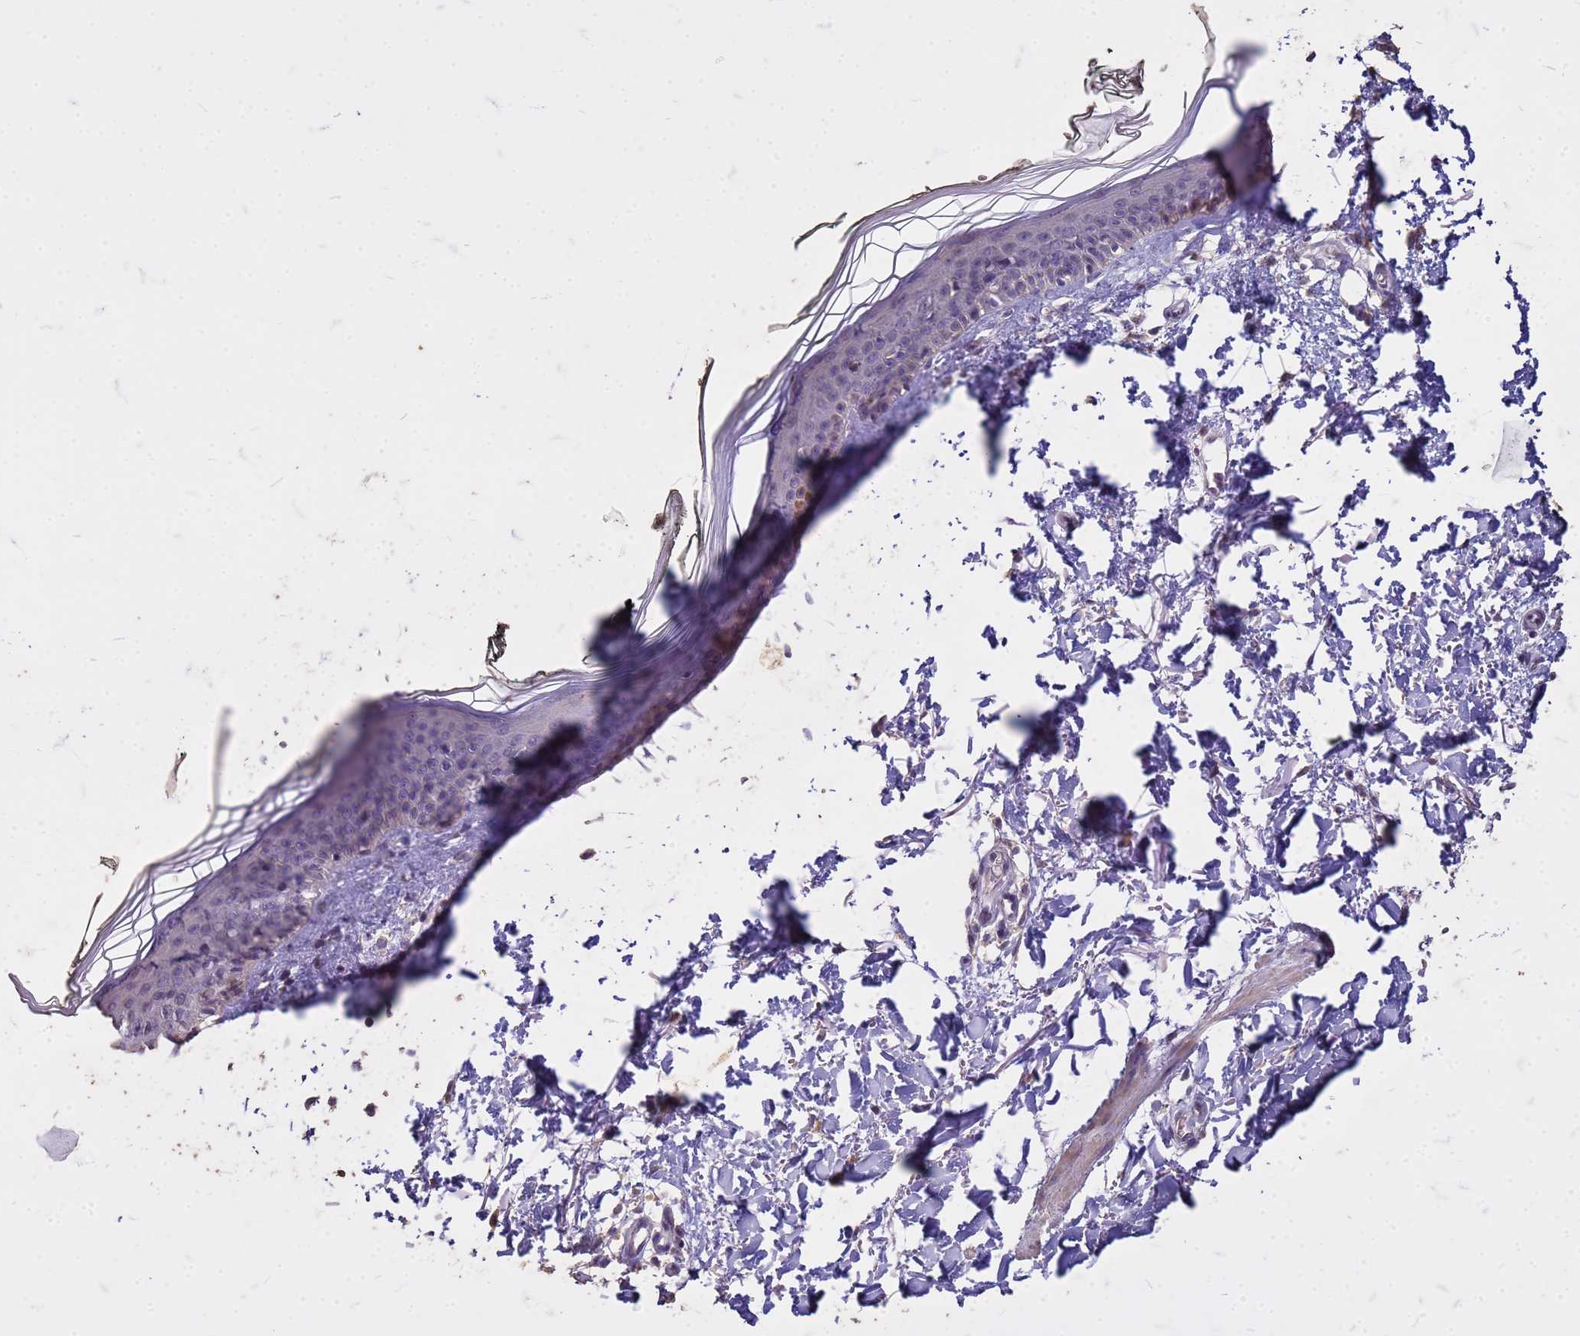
{"staining": {"intensity": "negative", "quantity": "none", "location": "none"}, "tissue": "skin", "cell_type": "Fibroblasts", "image_type": "normal", "snomed": [{"axis": "morphology", "description": "Normal tissue, NOS"}, {"axis": "topography", "description": "Skin"}], "caption": "An IHC image of benign skin is shown. There is no staining in fibroblasts of skin. Nuclei are stained in blue.", "gene": "FAM184B", "patient": {"sex": "male", "age": 62}}